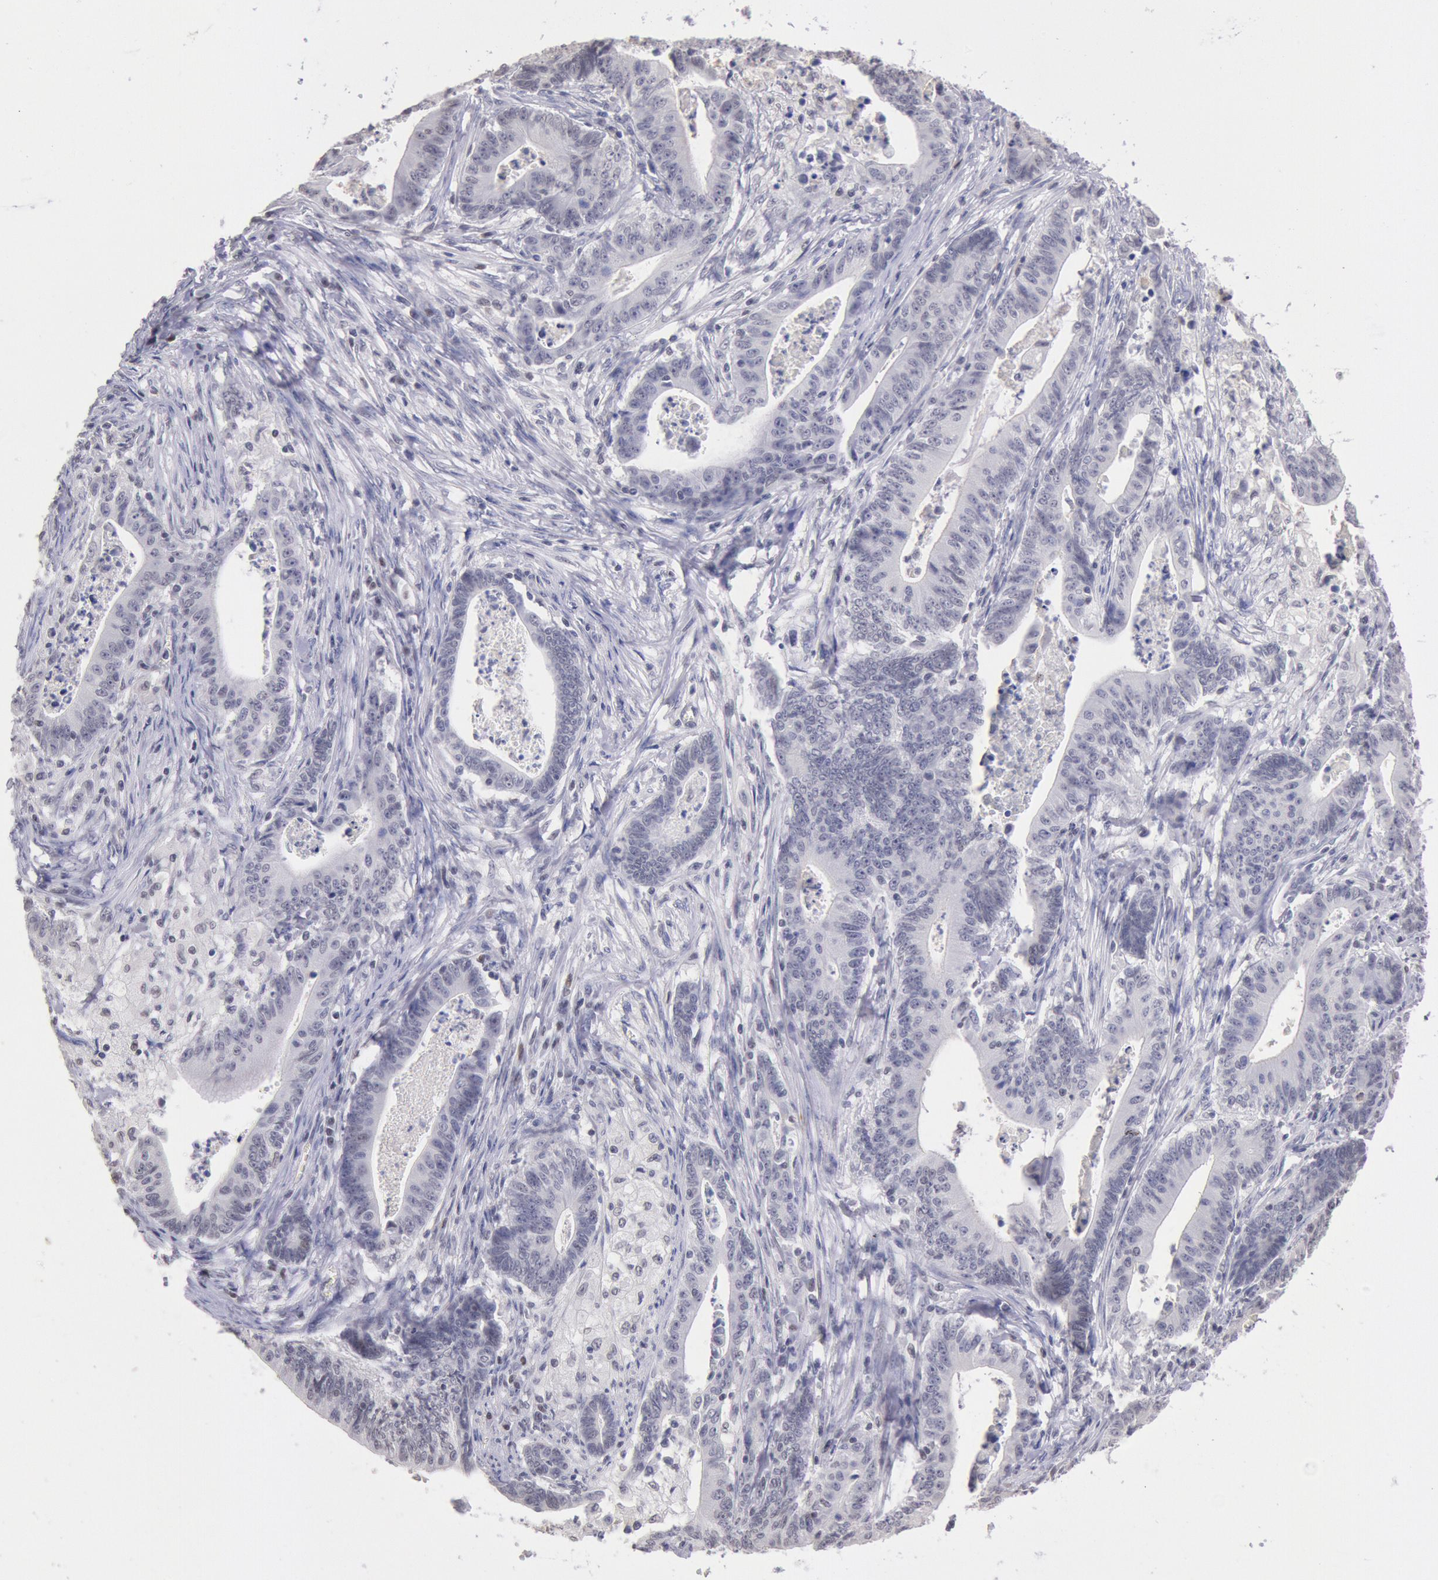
{"staining": {"intensity": "negative", "quantity": "none", "location": "none"}, "tissue": "stomach cancer", "cell_type": "Tumor cells", "image_type": "cancer", "snomed": [{"axis": "morphology", "description": "Adenocarcinoma, NOS"}, {"axis": "topography", "description": "Stomach, lower"}], "caption": "Protein analysis of adenocarcinoma (stomach) demonstrates no significant staining in tumor cells.", "gene": "MYH7", "patient": {"sex": "female", "age": 86}}